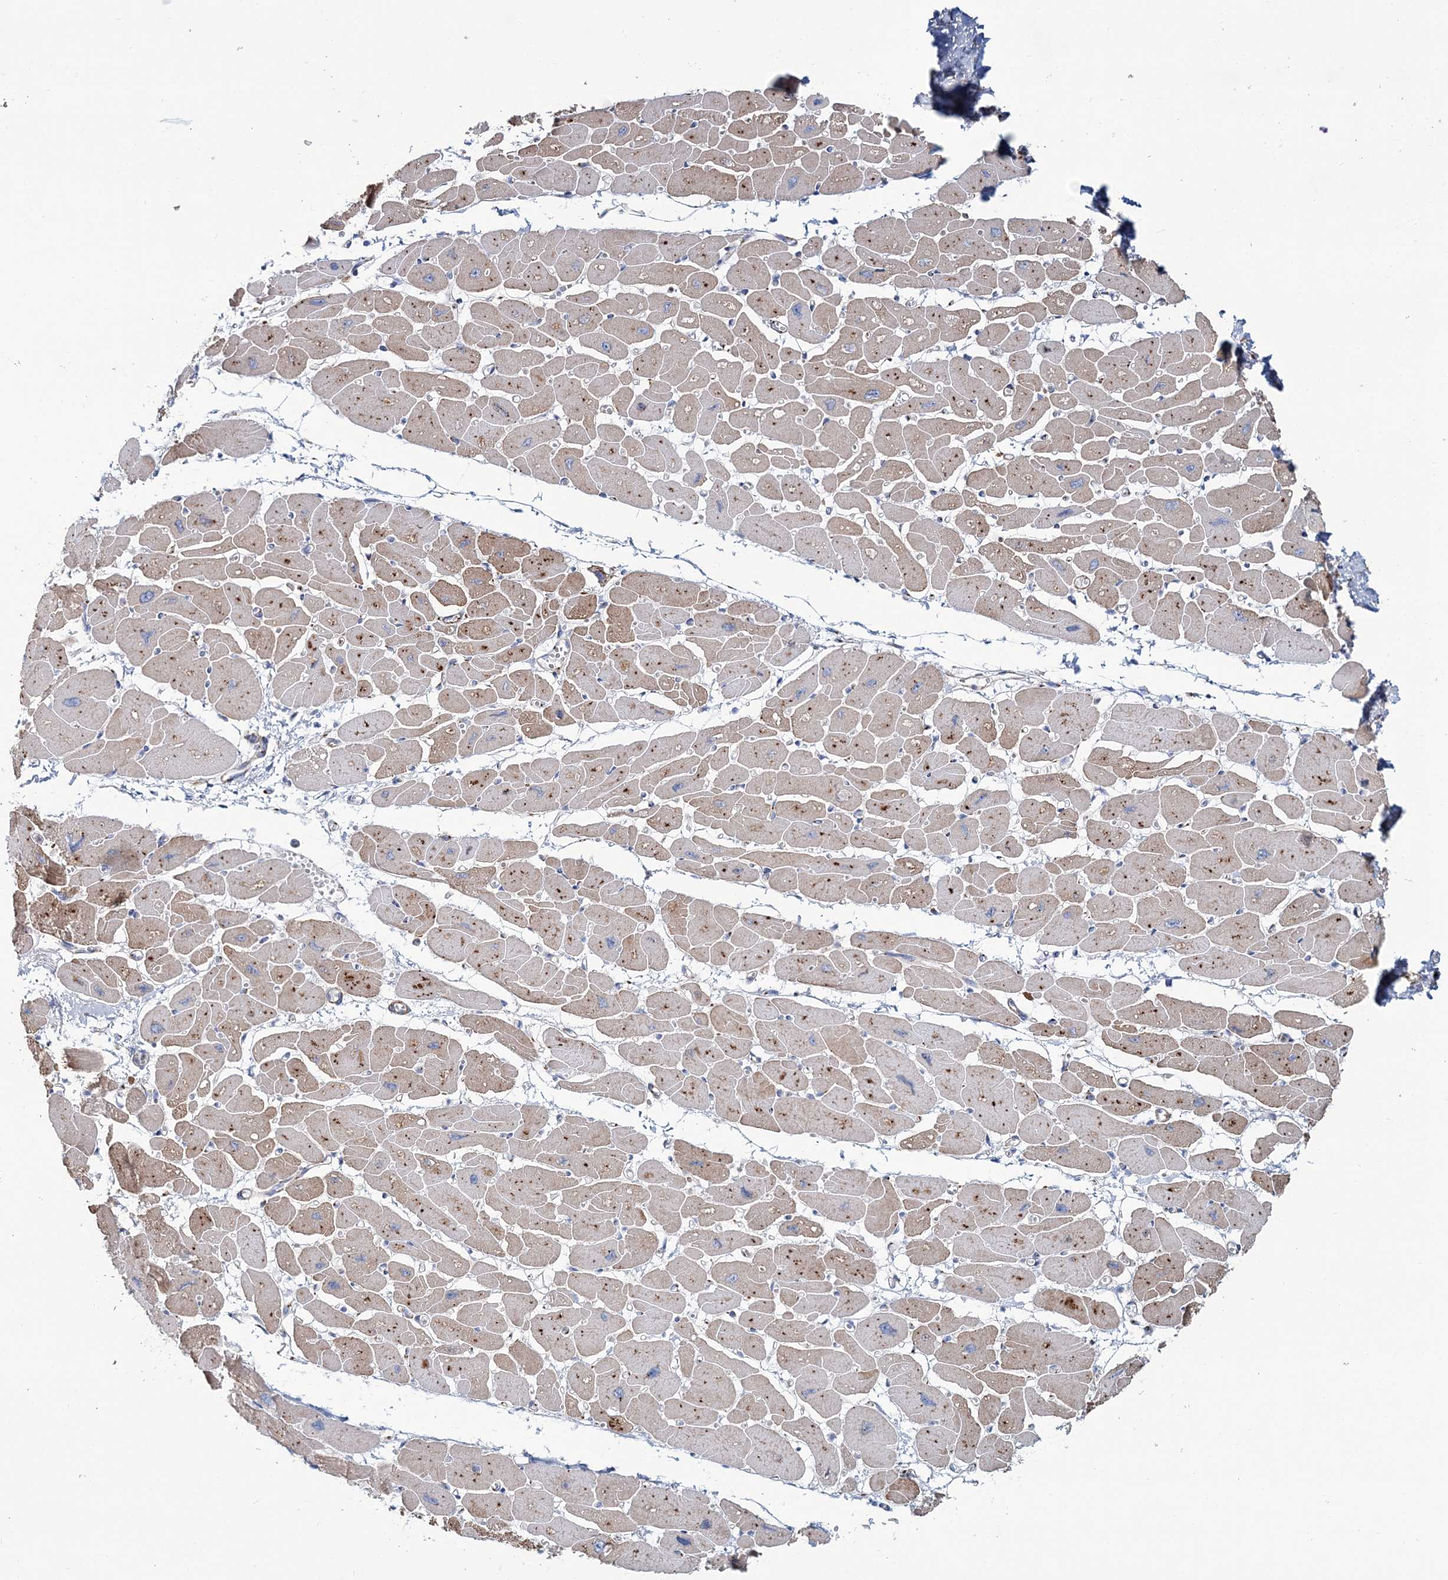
{"staining": {"intensity": "moderate", "quantity": ">75%", "location": "cytoplasmic/membranous"}, "tissue": "heart muscle", "cell_type": "Cardiomyocytes", "image_type": "normal", "snomed": [{"axis": "morphology", "description": "Normal tissue, NOS"}, {"axis": "topography", "description": "Heart"}], "caption": "Benign heart muscle shows moderate cytoplasmic/membranous positivity in about >75% of cardiomyocytes, visualized by immunohistochemistry.", "gene": "MAN1A2", "patient": {"sex": "female", "age": 54}}